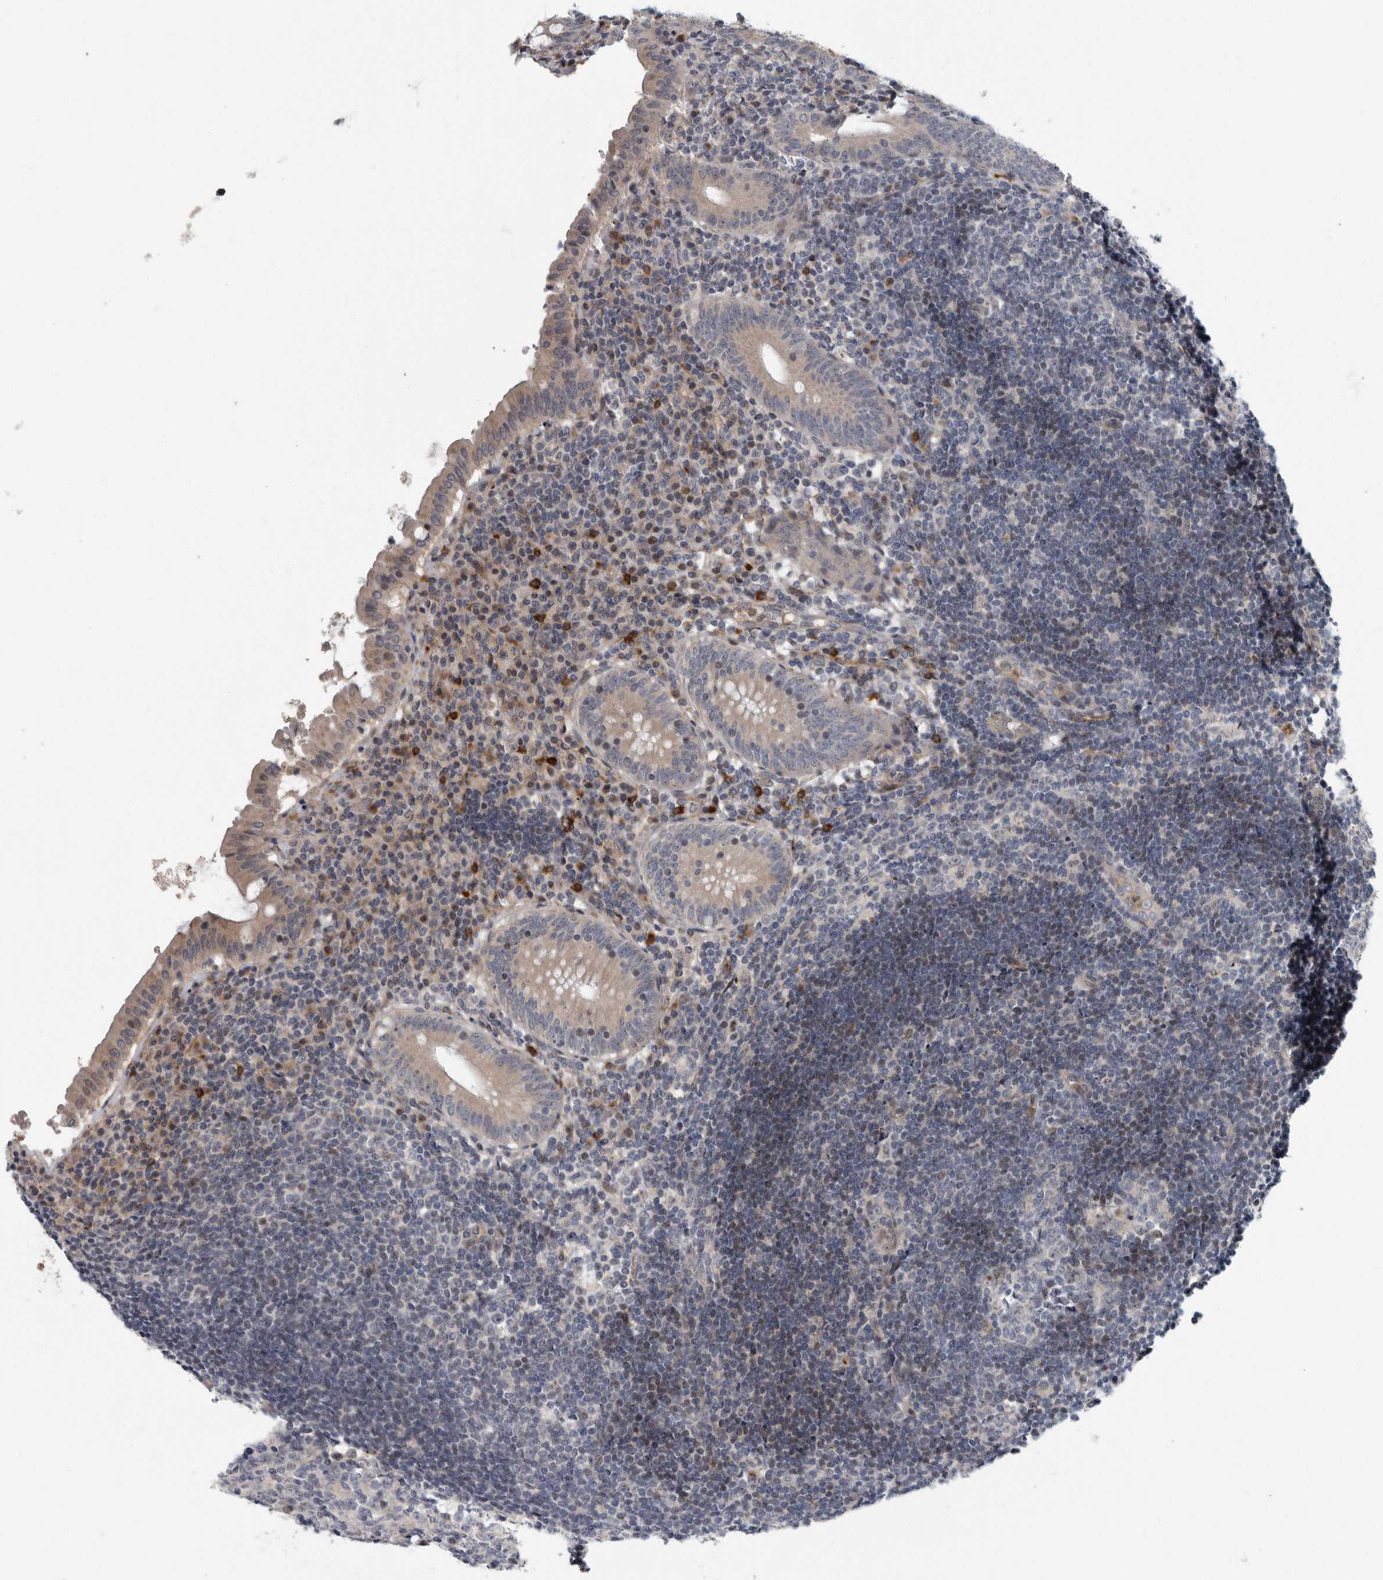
{"staining": {"intensity": "moderate", "quantity": "25%-75%", "location": "cytoplasmic/membranous"}, "tissue": "appendix", "cell_type": "Glandular cells", "image_type": "normal", "snomed": [{"axis": "morphology", "description": "Normal tissue, NOS"}, {"axis": "topography", "description": "Appendix"}], "caption": "Glandular cells show moderate cytoplasmic/membranous staining in about 25%-75% of cells in benign appendix. The protein of interest is shown in brown color, while the nuclei are stained blue.", "gene": "PDCD11", "patient": {"sex": "female", "age": 54}}